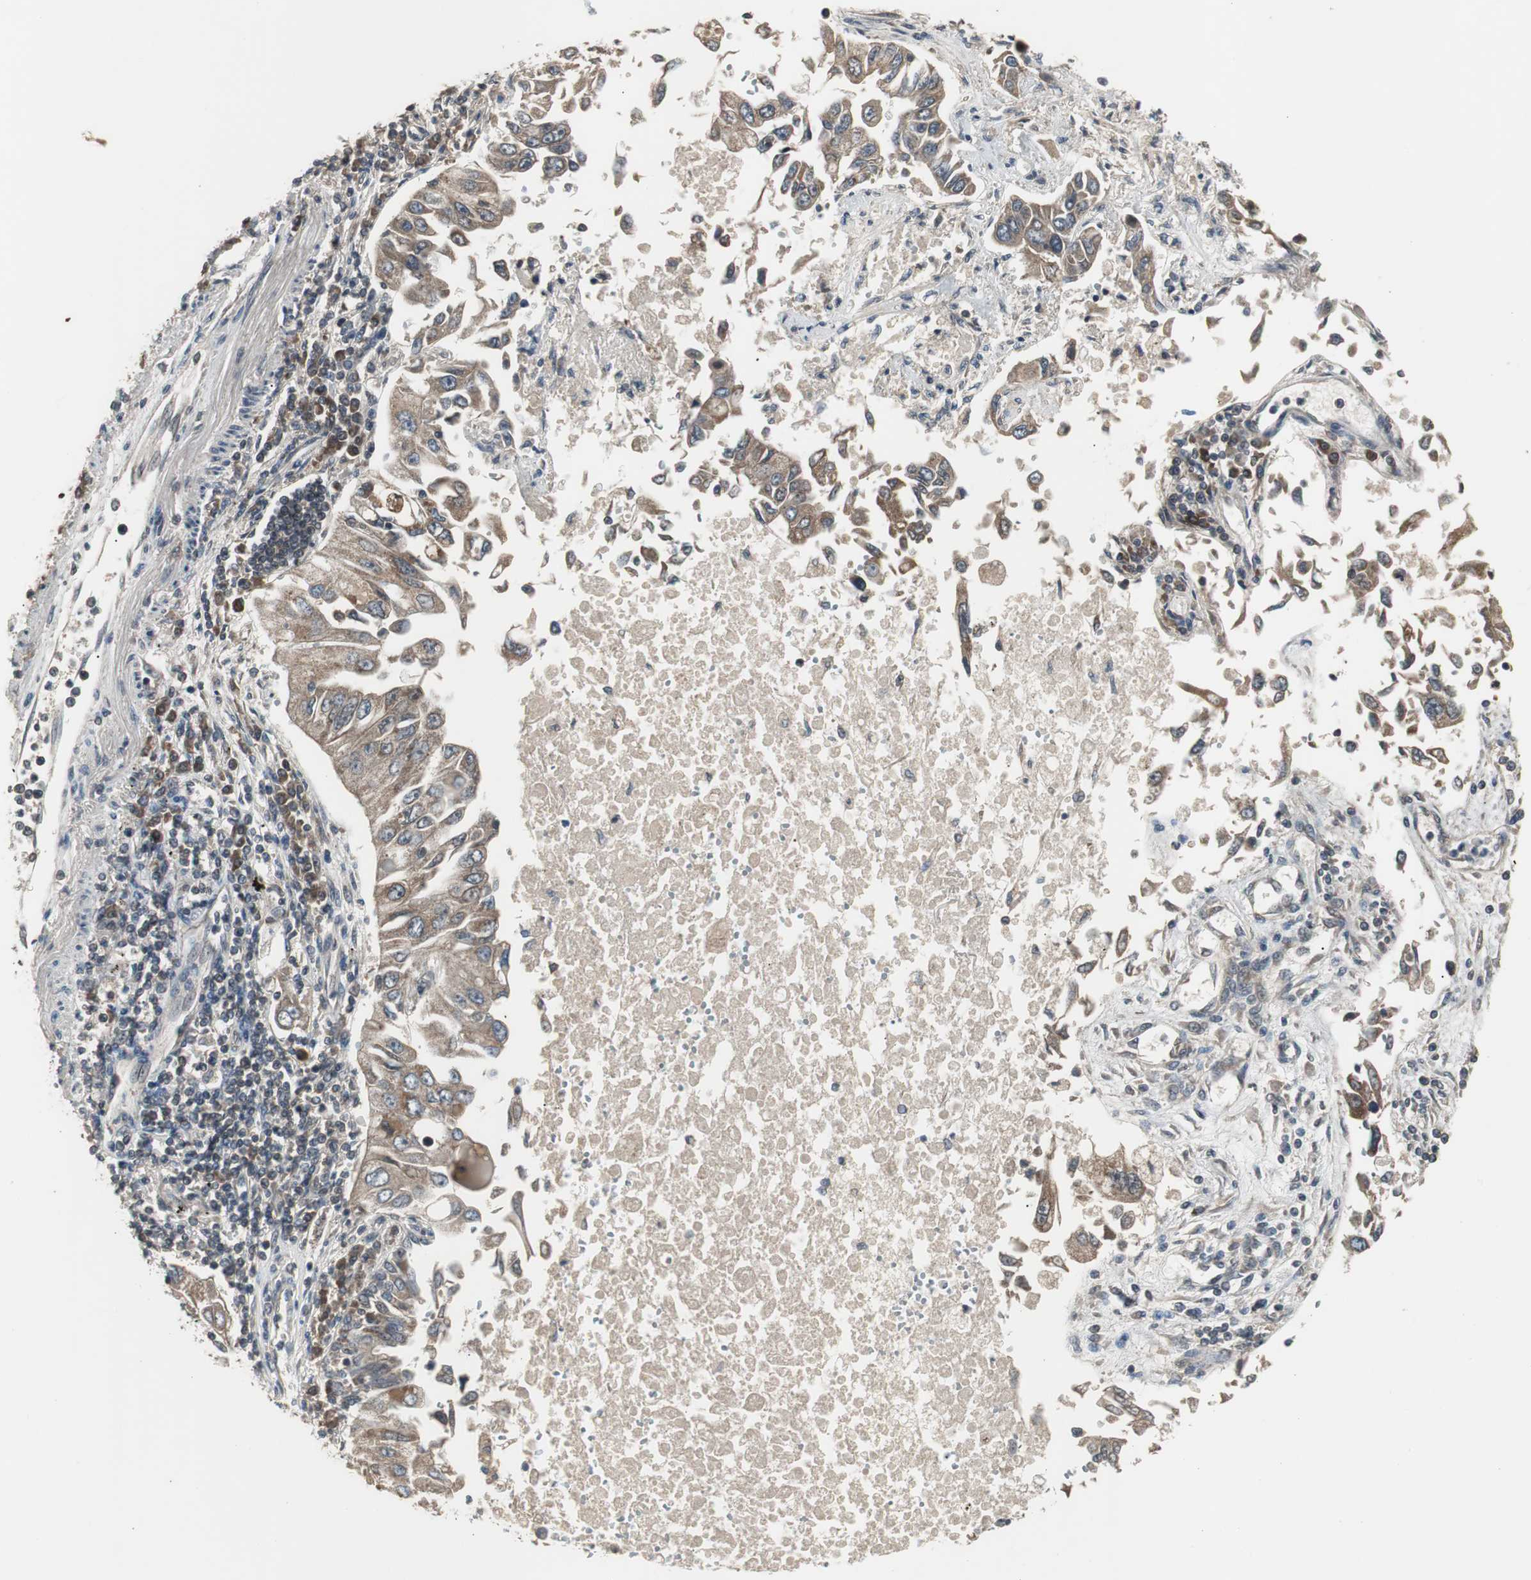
{"staining": {"intensity": "moderate", "quantity": ">75%", "location": "cytoplasmic/membranous"}, "tissue": "lung cancer", "cell_type": "Tumor cells", "image_type": "cancer", "snomed": [{"axis": "morphology", "description": "Adenocarcinoma, NOS"}, {"axis": "topography", "description": "Lung"}], "caption": "Human lung cancer stained with a brown dye exhibits moderate cytoplasmic/membranous positive positivity in about >75% of tumor cells.", "gene": "ZMPSTE24", "patient": {"sex": "male", "age": 84}}